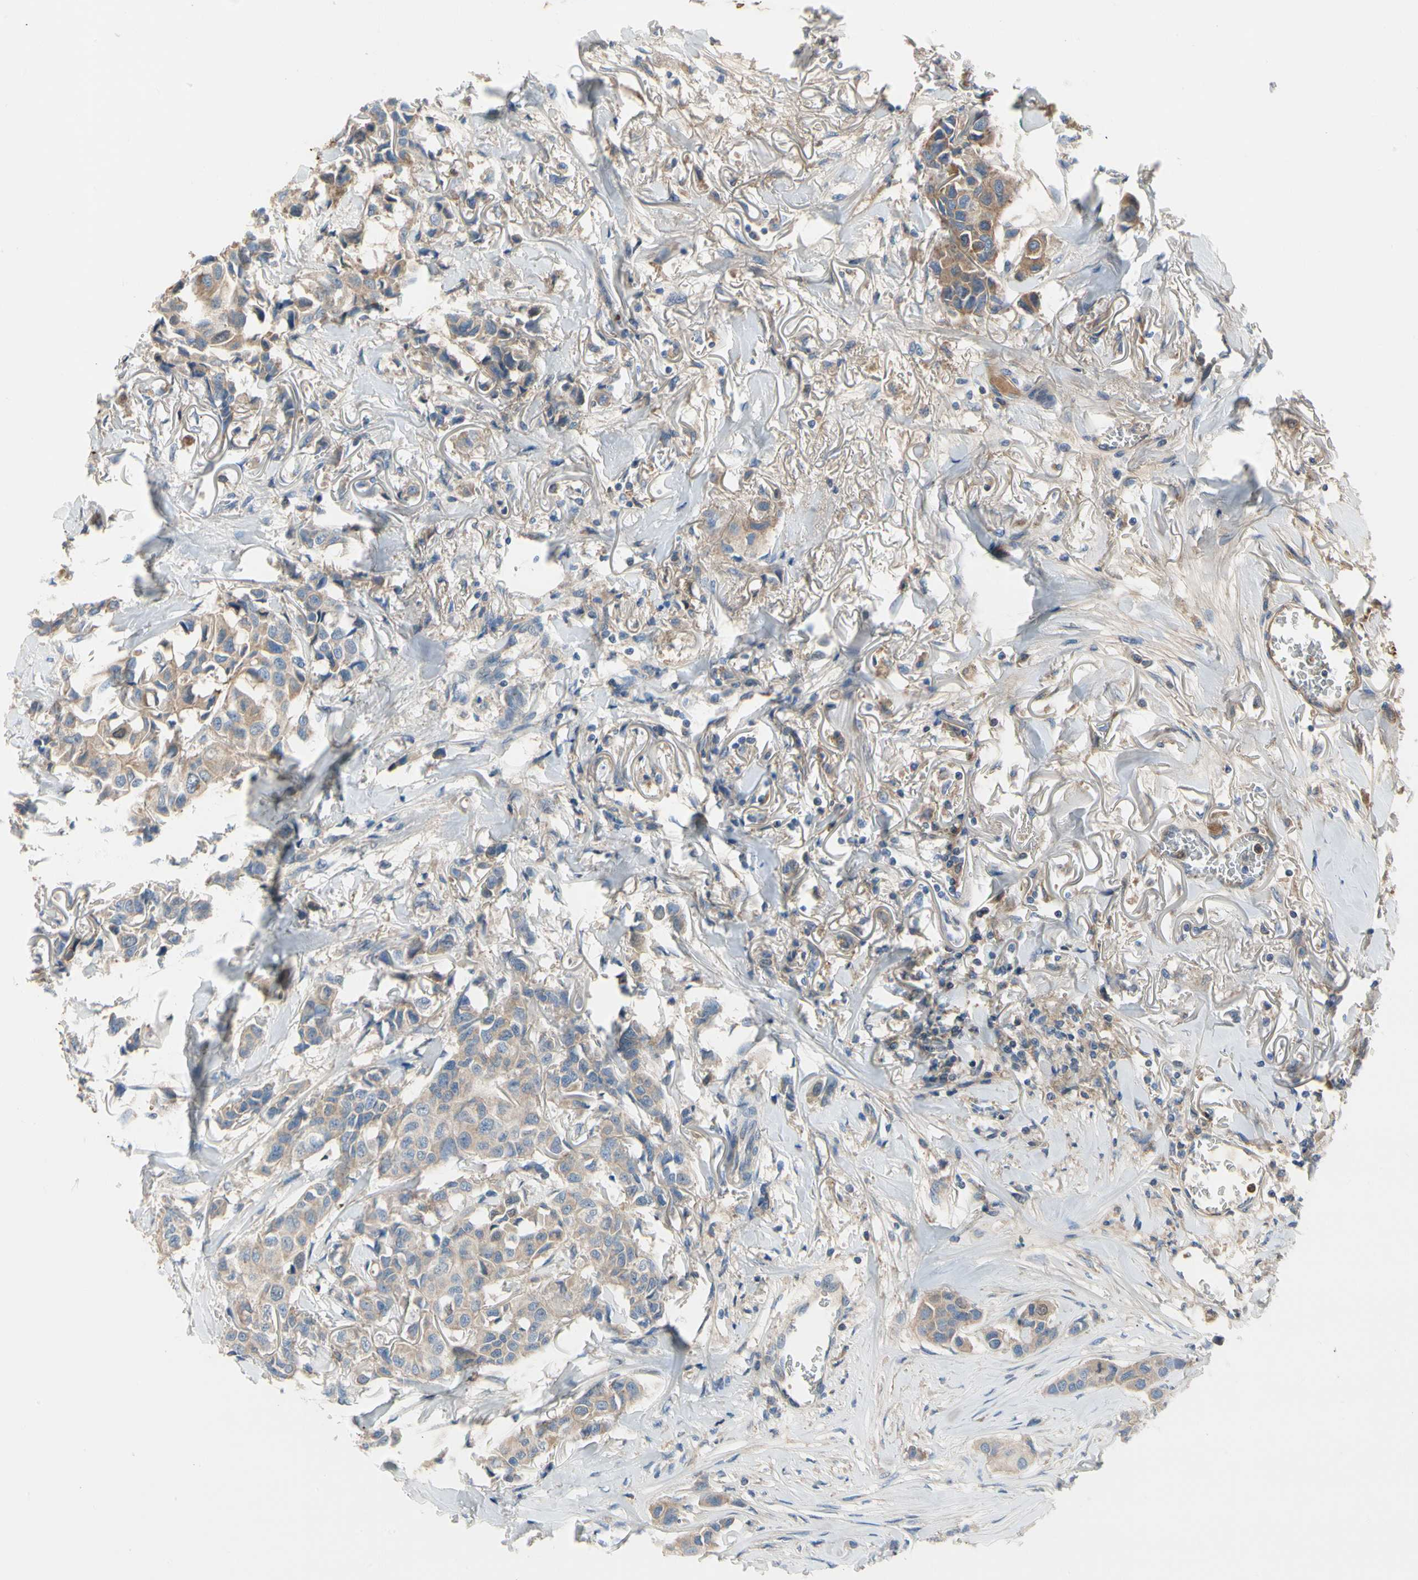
{"staining": {"intensity": "weak", "quantity": ">75%", "location": "cytoplasmic/membranous"}, "tissue": "breast cancer", "cell_type": "Tumor cells", "image_type": "cancer", "snomed": [{"axis": "morphology", "description": "Duct carcinoma"}, {"axis": "topography", "description": "Breast"}], "caption": "Breast intraductal carcinoma stained with a protein marker demonstrates weak staining in tumor cells.", "gene": "HJURP", "patient": {"sex": "female", "age": 80}}